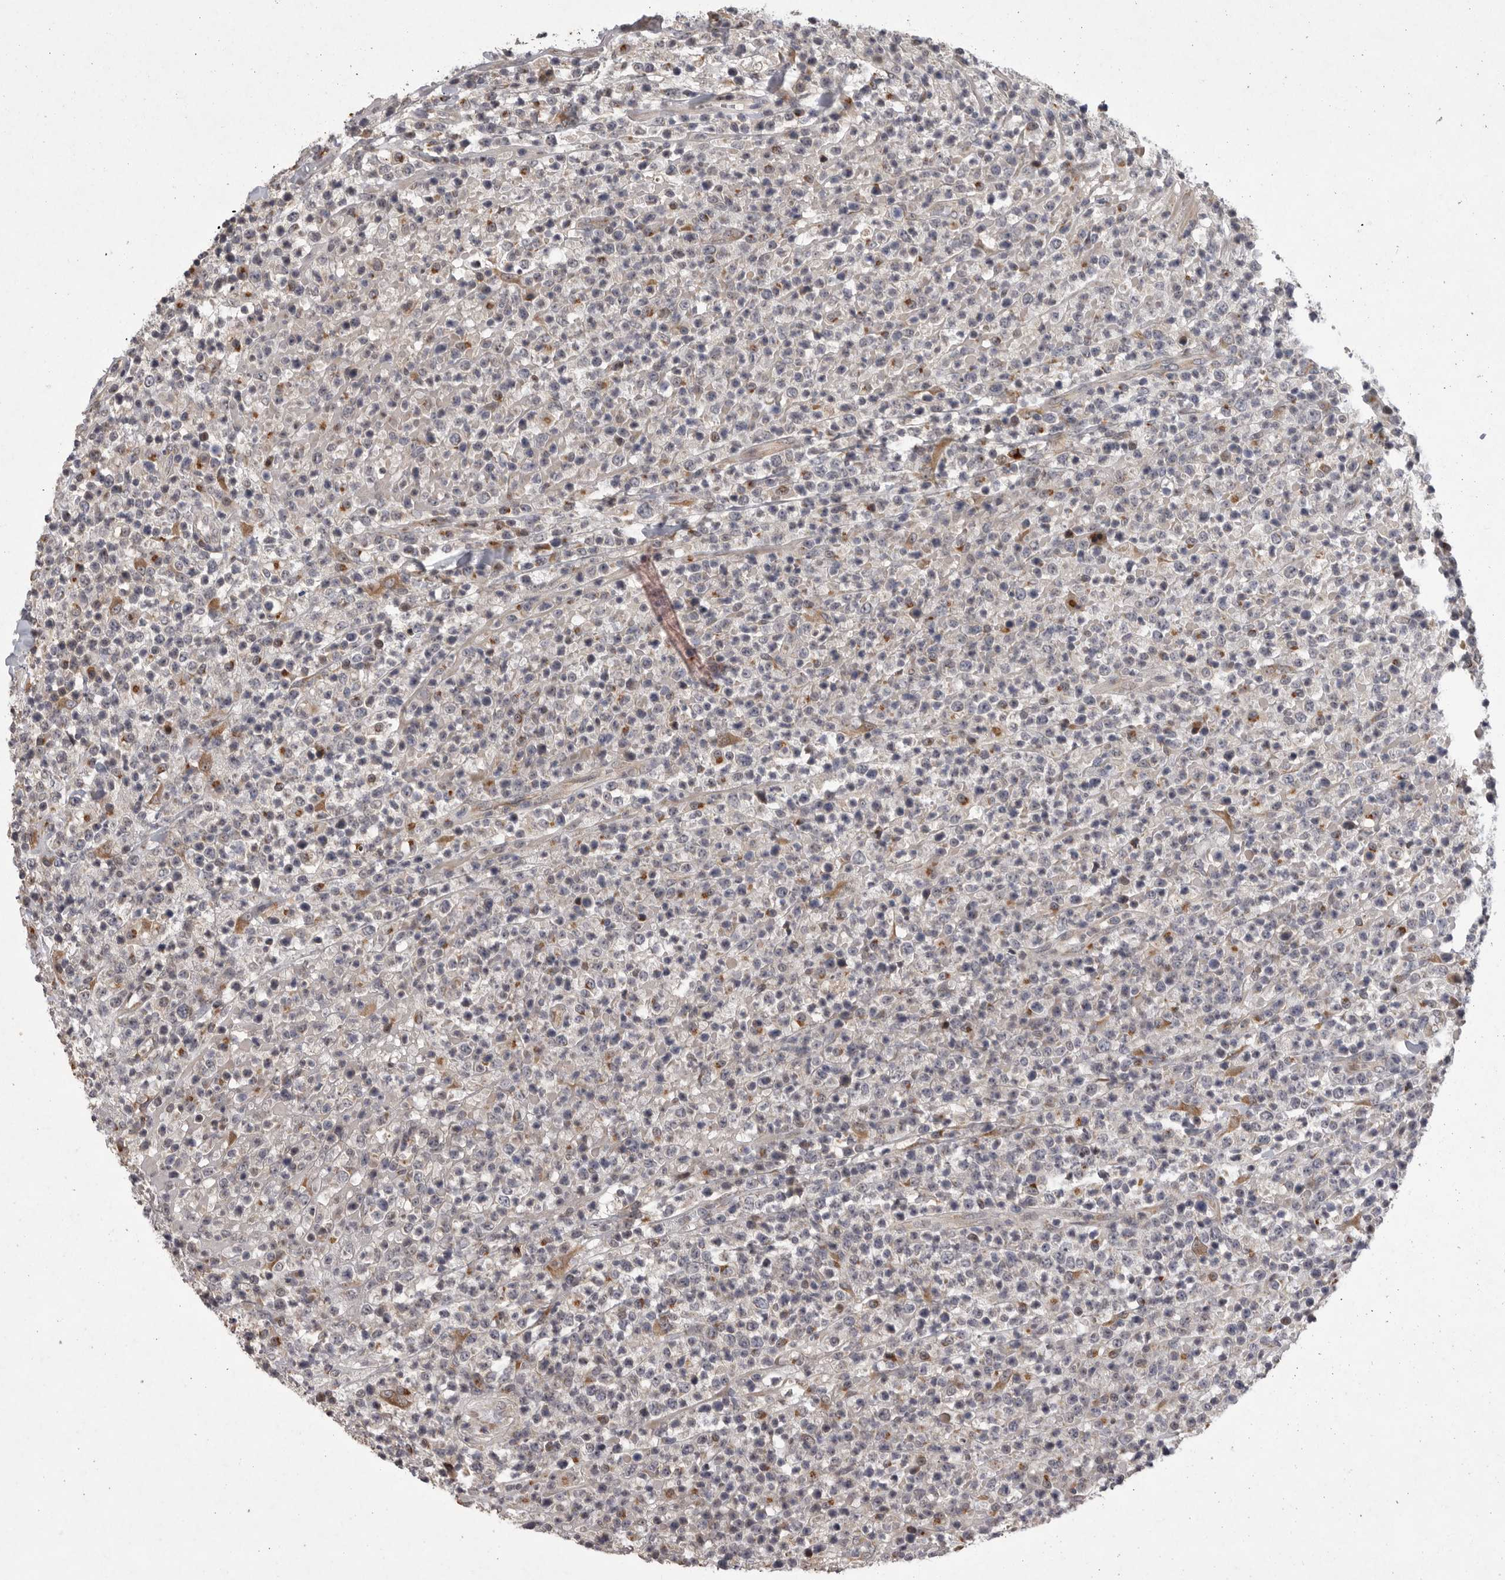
{"staining": {"intensity": "negative", "quantity": "none", "location": "none"}, "tissue": "lymphoma", "cell_type": "Tumor cells", "image_type": "cancer", "snomed": [{"axis": "morphology", "description": "Malignant lymphoma, non-Hodgkin's type, High grade"}, {"axis": "topography", "description": "Colon"}], "caption": "Image shows no significant protein staining in tumor cells of high-grade malignant lymphoma, non-Hodgkin's type.", "gene": "MAN2A1", "patient": {"sex": "female", "age": 53}}